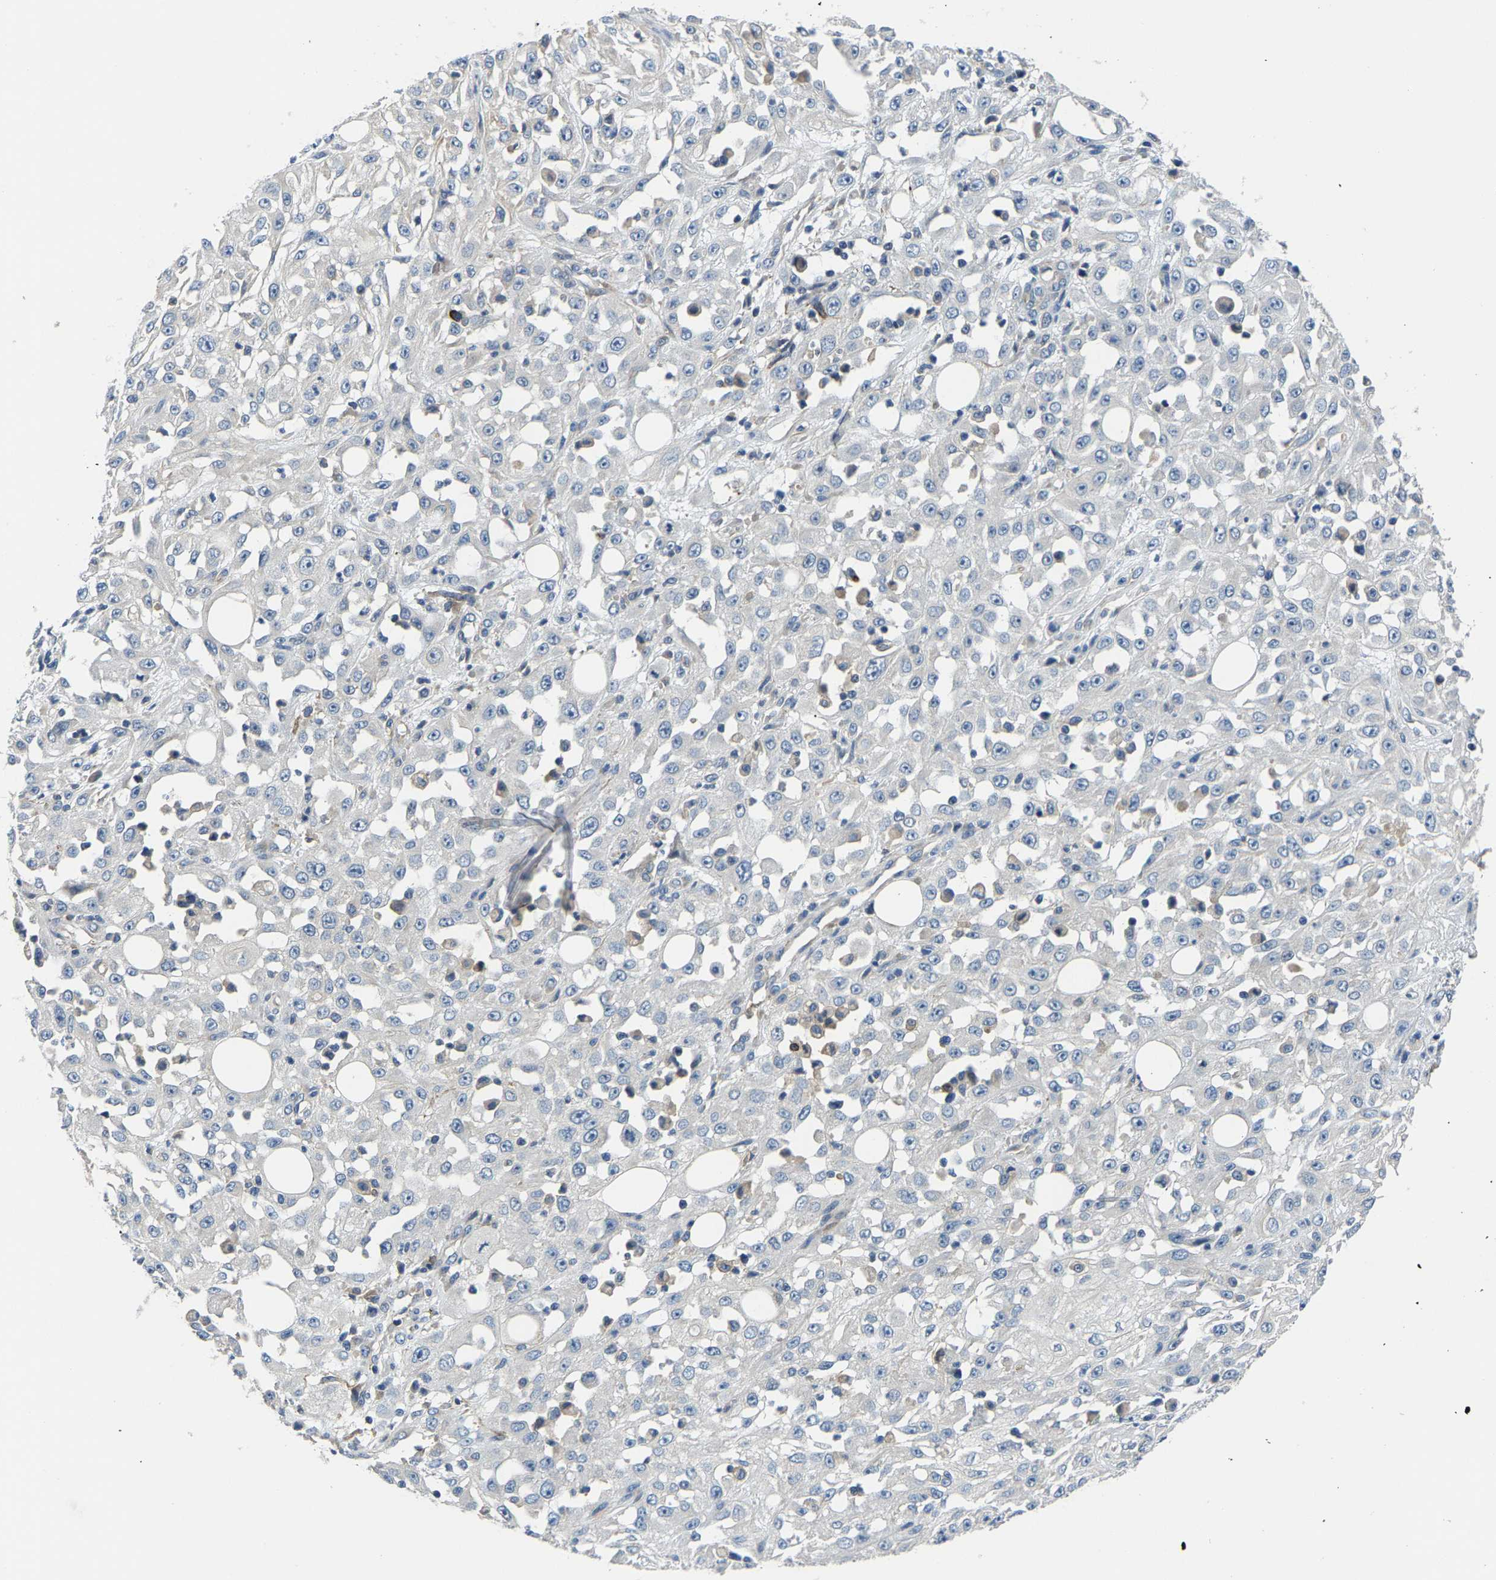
{"staining": {"intensity": "negative", "quantity": "none", "location": "none"}, "tissue": "skin cancer", "cell_type": "Tumor cells", "image_type": "cancer", "snomed": [{"axis": "morphology", "description": "Squamous cell carcinoma, NOS"}, {"axis": "morphology", "description": "Squamous cell carcinoma, metastatic, NOS"}, {"axis": "topography", "description": "Skin"}, {"axis": "topography", "description": "Lymph node"}], "caption": "Metastatic squamous cell carcinoma (skin) was stained to show a protein in brown. There is no significant staining in tumor cells.", "gene": "AGBL3", "patient": {"sex": "male", "age": 75}}